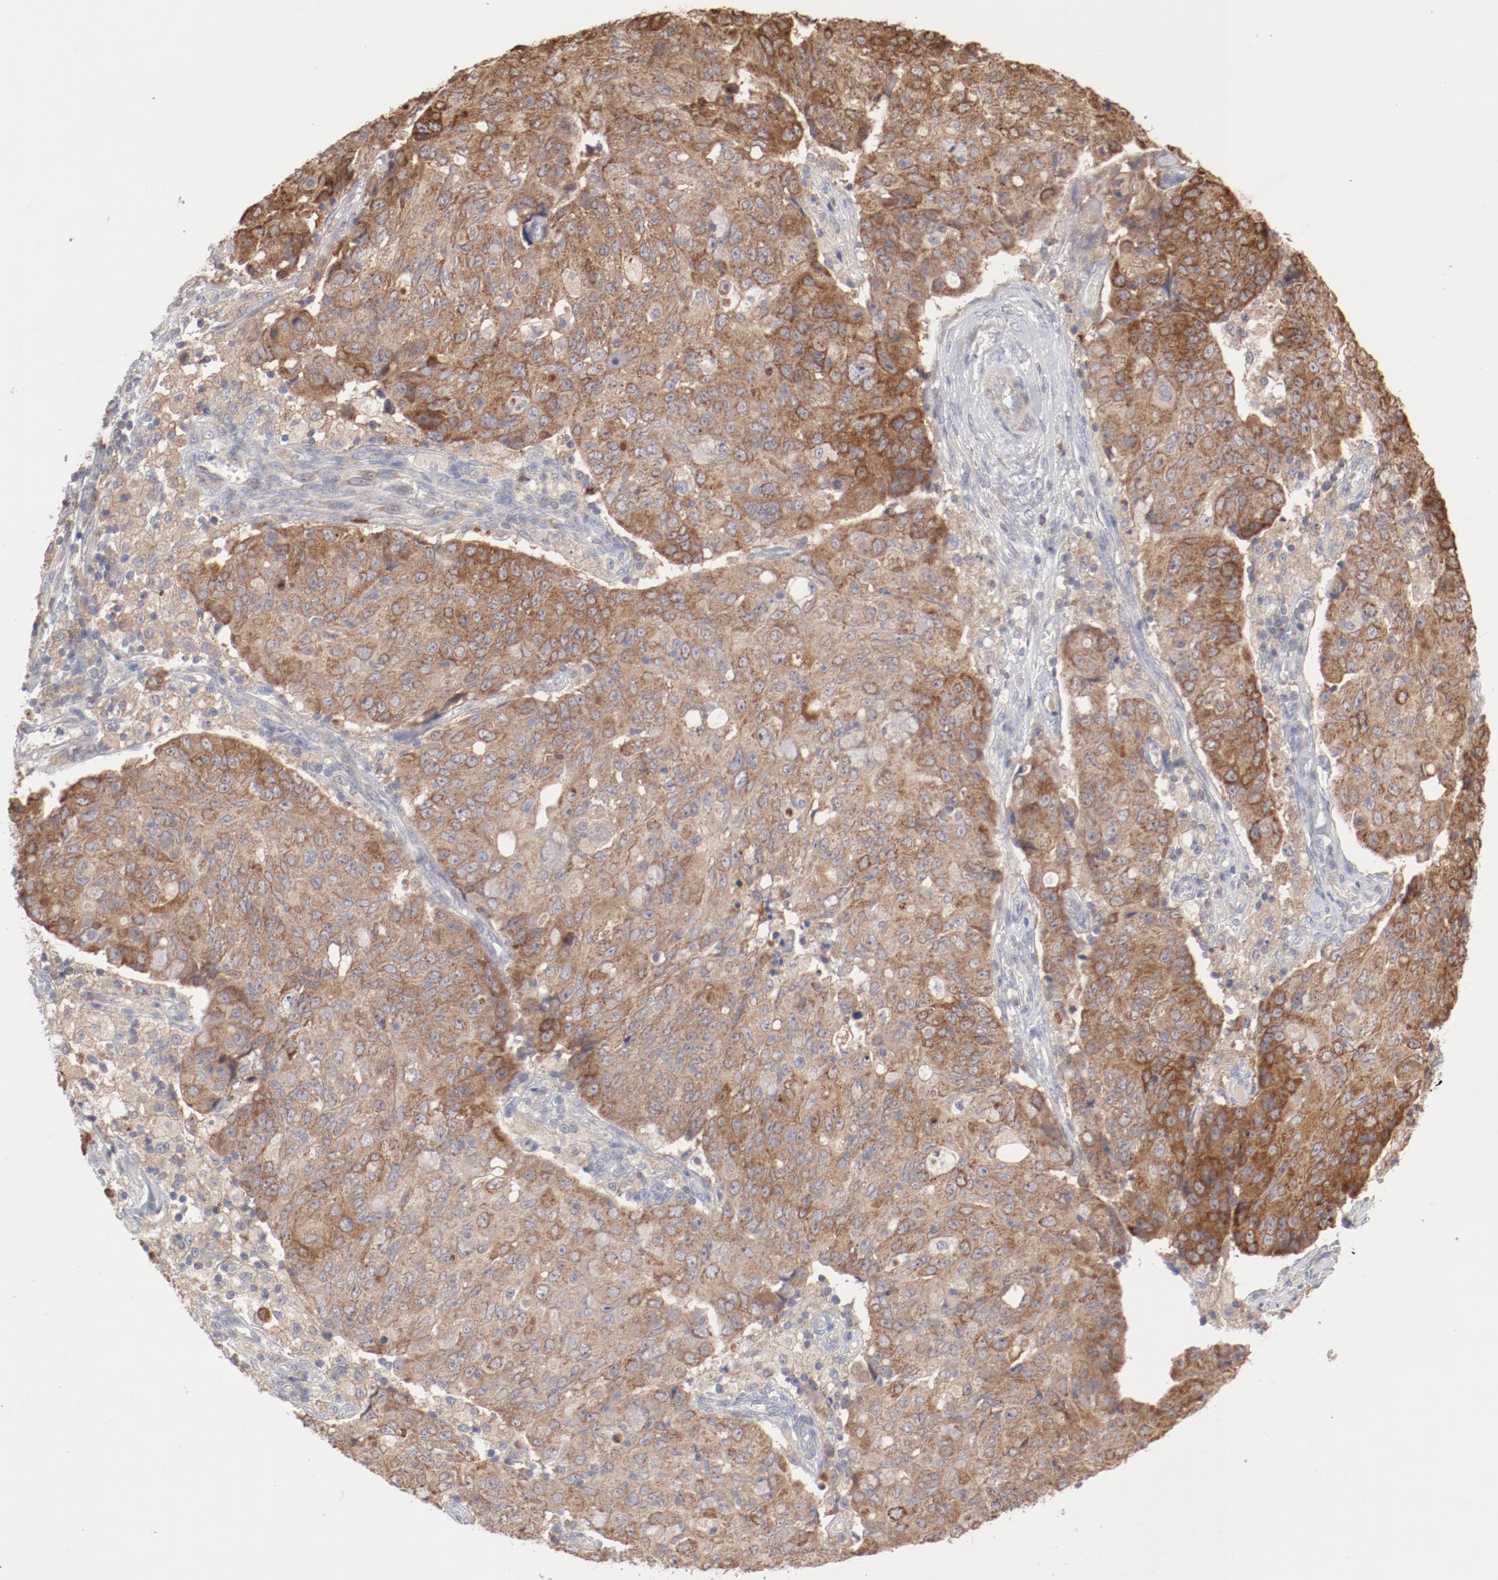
{"staining": {"intensity": "moderate", "quantity": ">75%", "location": "cytoplasmic/membranous"}, "tissue": "ovarian cancer", "cell_type": "Tumor cells", "image_type": "cancer", "snomed": [{"axis": "morphology", "description": "Carcinoma, endometroid"}, {"axis": "topography", "description": "Ovary"}], "caption": "A high-resolution micrograph shows immunohistochemistry staining of endometroid carcinoma (ovarian), which exhibits moderate cytoplasmic/membranous staining in approximately >75% of tumor cells.", "gene": "PPFIBP2", "patient": {"sex": "female", "age": 42}}